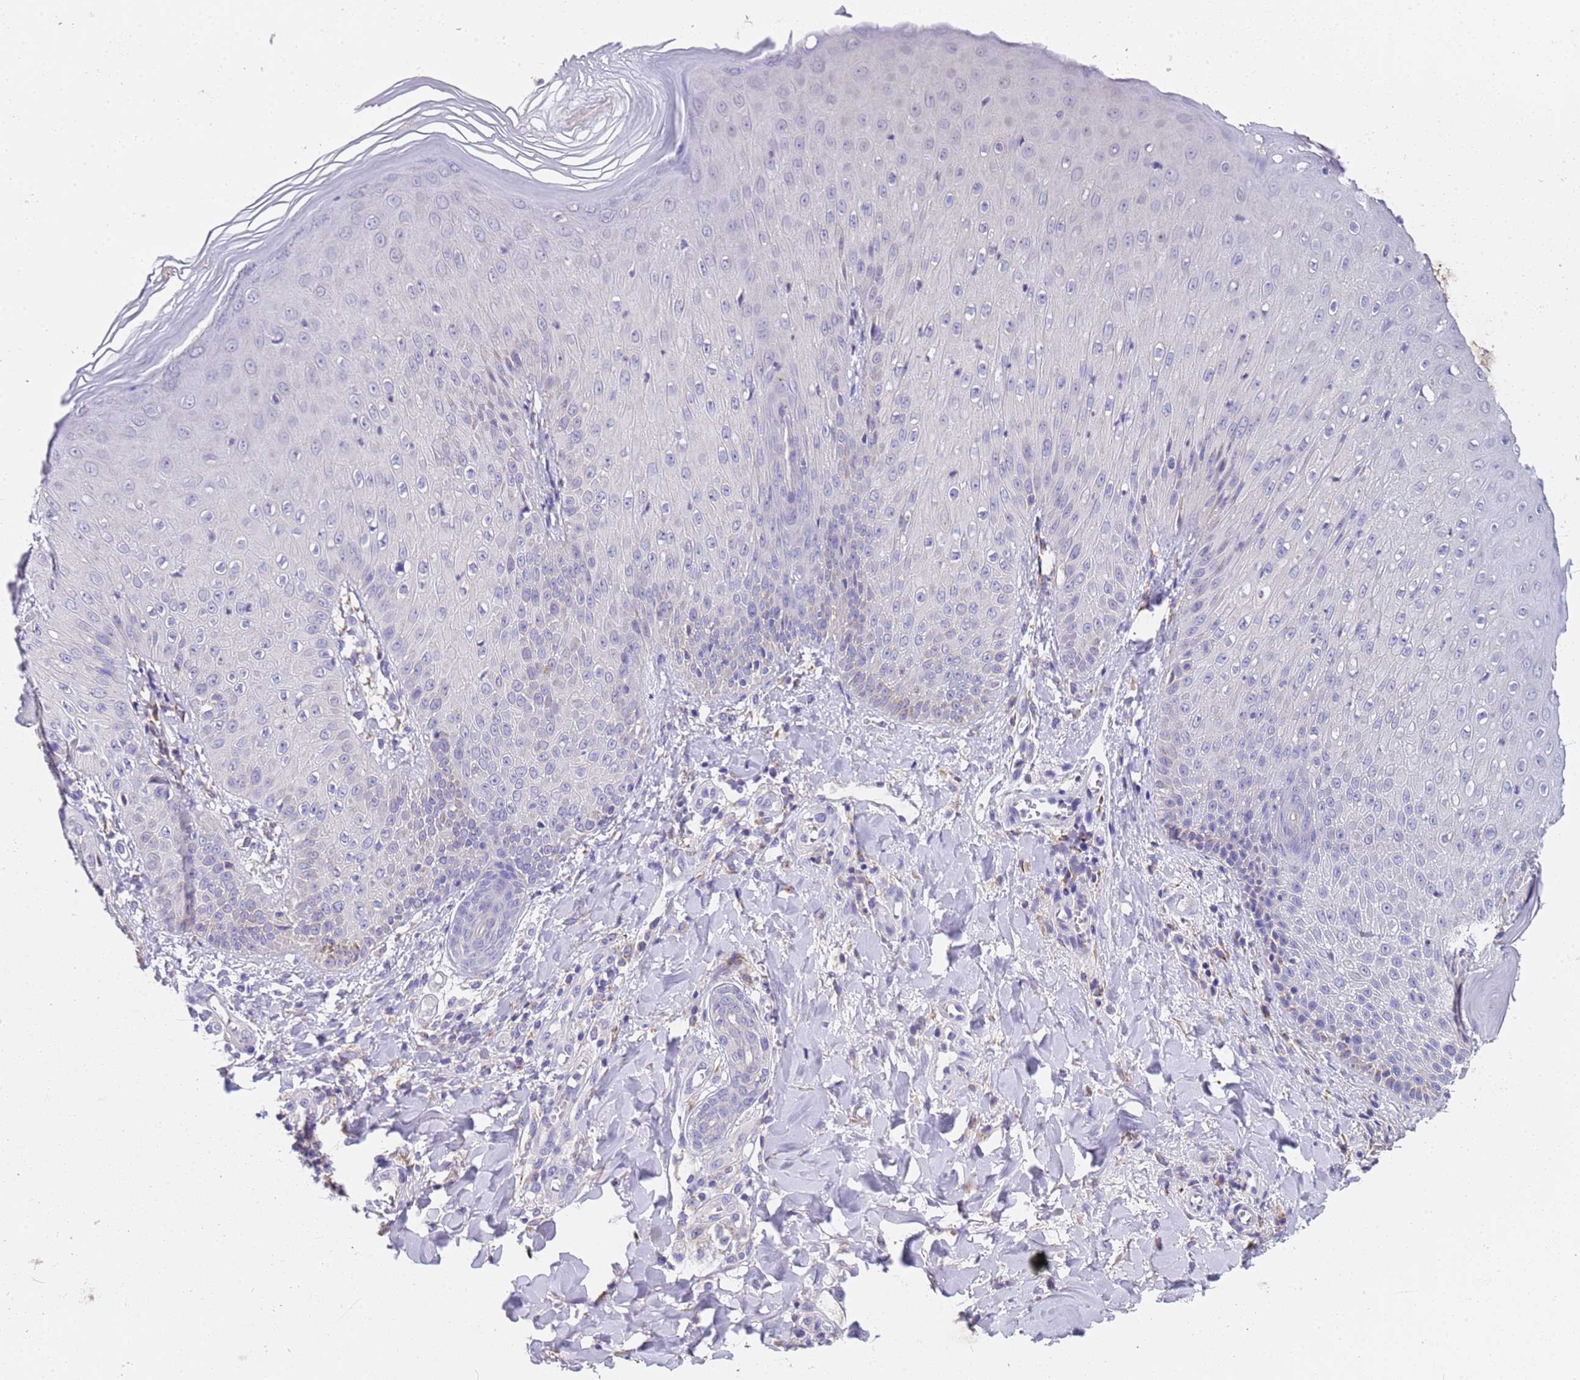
{"staining": {"intensity": "negative", "quantity": "none", "location": "none"}, "tissue": "skin", "cell_type": "Epidermal cells", "image_type": "normal", "snomed": [{"axis": "morphology", "description": "Normal tissue, NOS"}, {"axis": "morphology", "description": "Inflammation, NOS"}, {"axis": "topography", "description": "Soft tissue"}, {"axis": "topography", "description": "Anal"}], "caption": "IHC of unremarkable human skin exhibits no staining in epidermal cells.", "gene": "SLC24A3", "patient": {"sex": "female", "age": 15}}